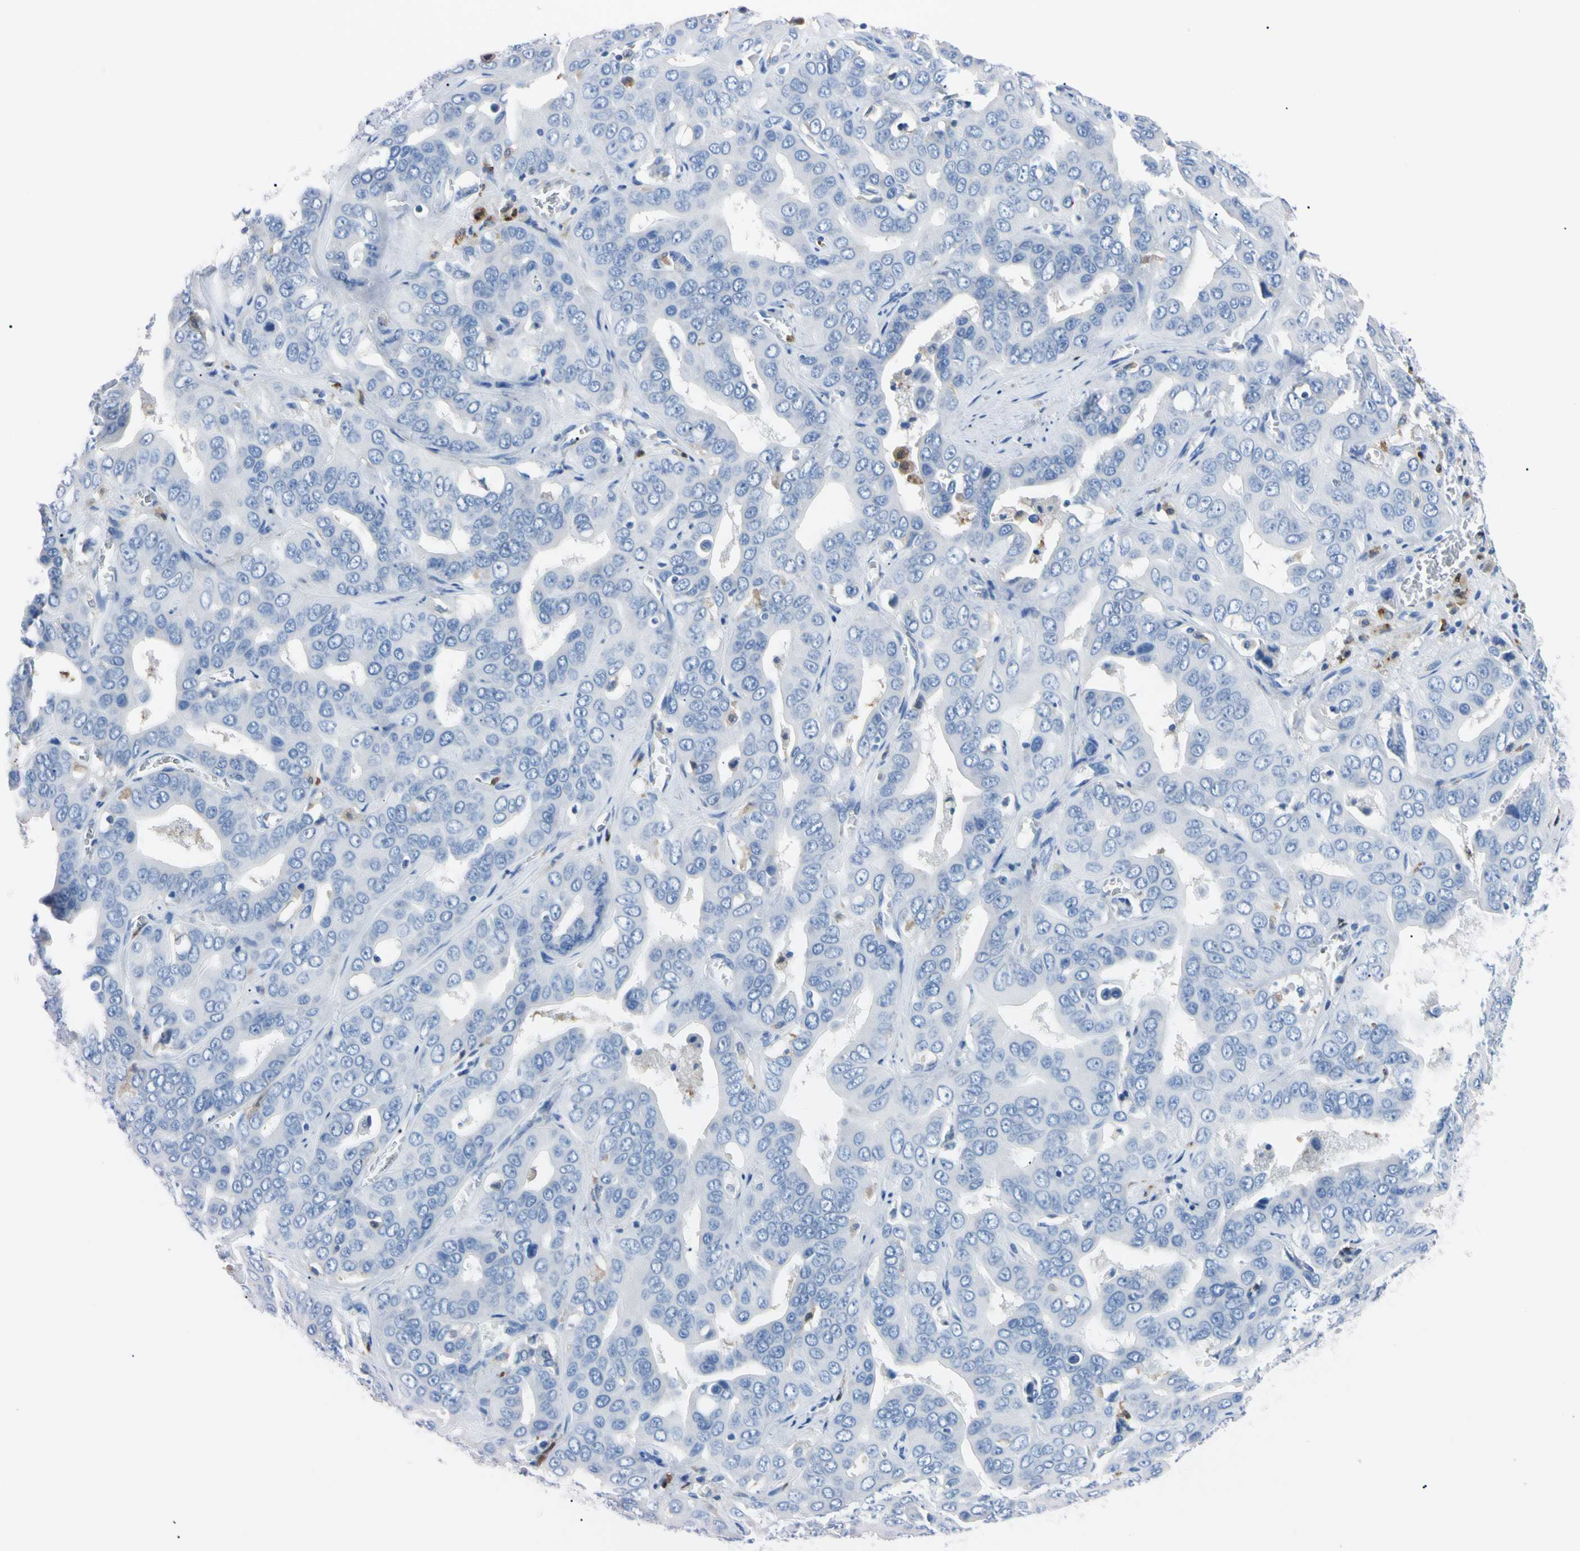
{"staining": {"intensity": "negative", "quantity": "none", "location": "none"}, "tissue": "liver cancer", "cell_type": "Tumor cells", "image_type": "cancer", "snomed": [{"axis": "morphology", "description": "Cholangiocarcinoma"}, {"axis": "topography", "description": "Liver"}], "caption": "Immunohistochemical staining of liver cancer (cholangiocarcinoma) shows no significant staining in tumor cells.", "gene": "NCF4", "patient": {"sex": "female", "age": 52}}